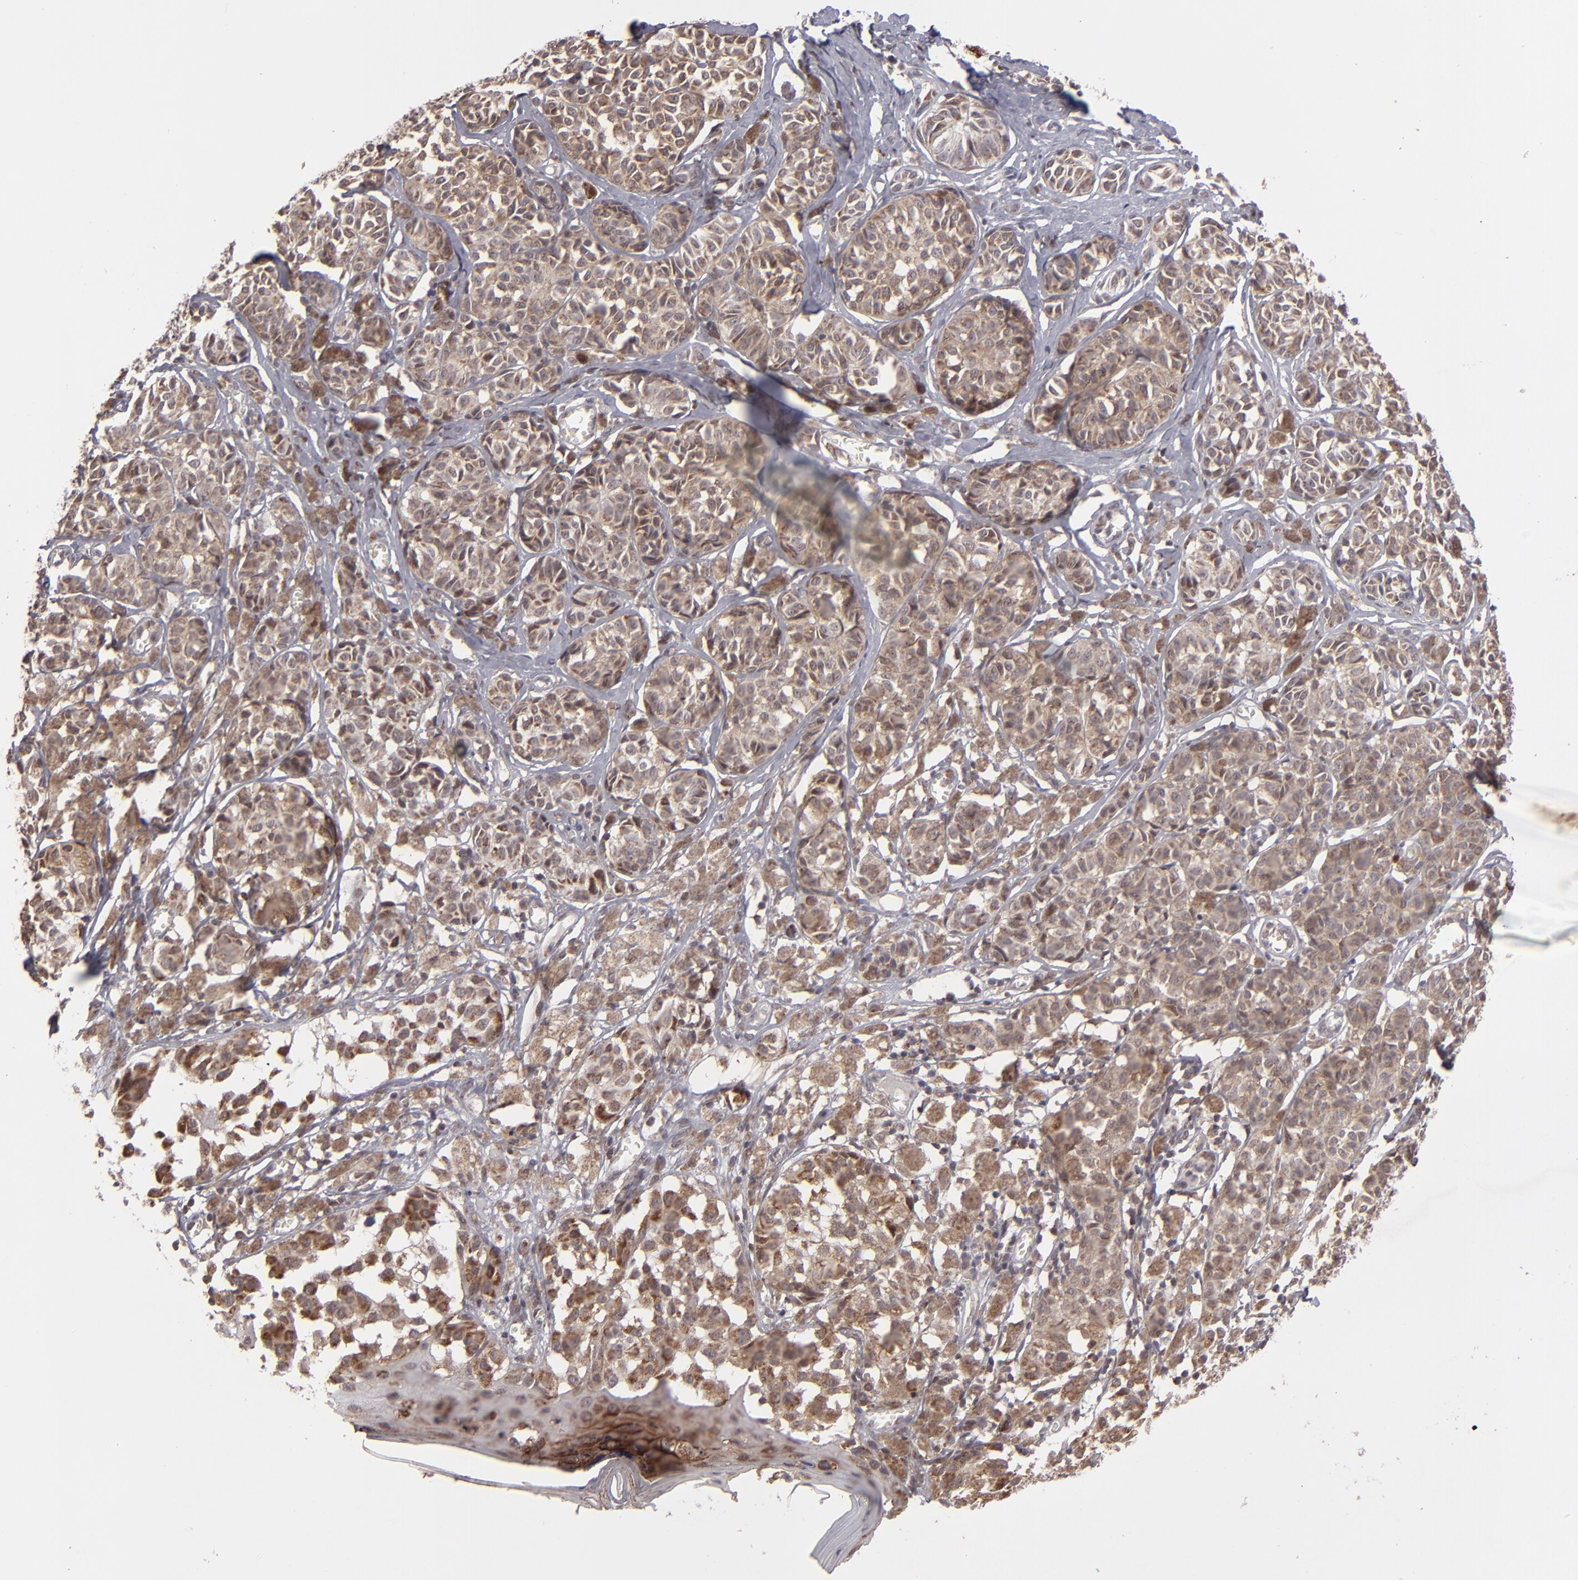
{"staining": {"intensity": "moderate", "quantity": ">75%", "location": "cytoplasmic/membranous"}, "tissue": "melanoma", "cell_type": "Tumor cells", "image_type": "cancer", "snomed": [{"axis": "morphology", "description": "Malignant melanoma, NOS"}, {"axis": "topography", "description": "Skin"}], "caption": "Immunohistochemistry staining of melanoma, which exhibits medium levels of moderate cytoplasmic/membranous staining in about >75% of tumor cells indicating moderate cytoplasmic/membranous protein staining. The staining was performed using DAB (brown) for protein detection and nuclei were counterstained in hematoxylin (blue).", "gene": "SLC15A1", "patient": {"sex": "male", "age": 76}}